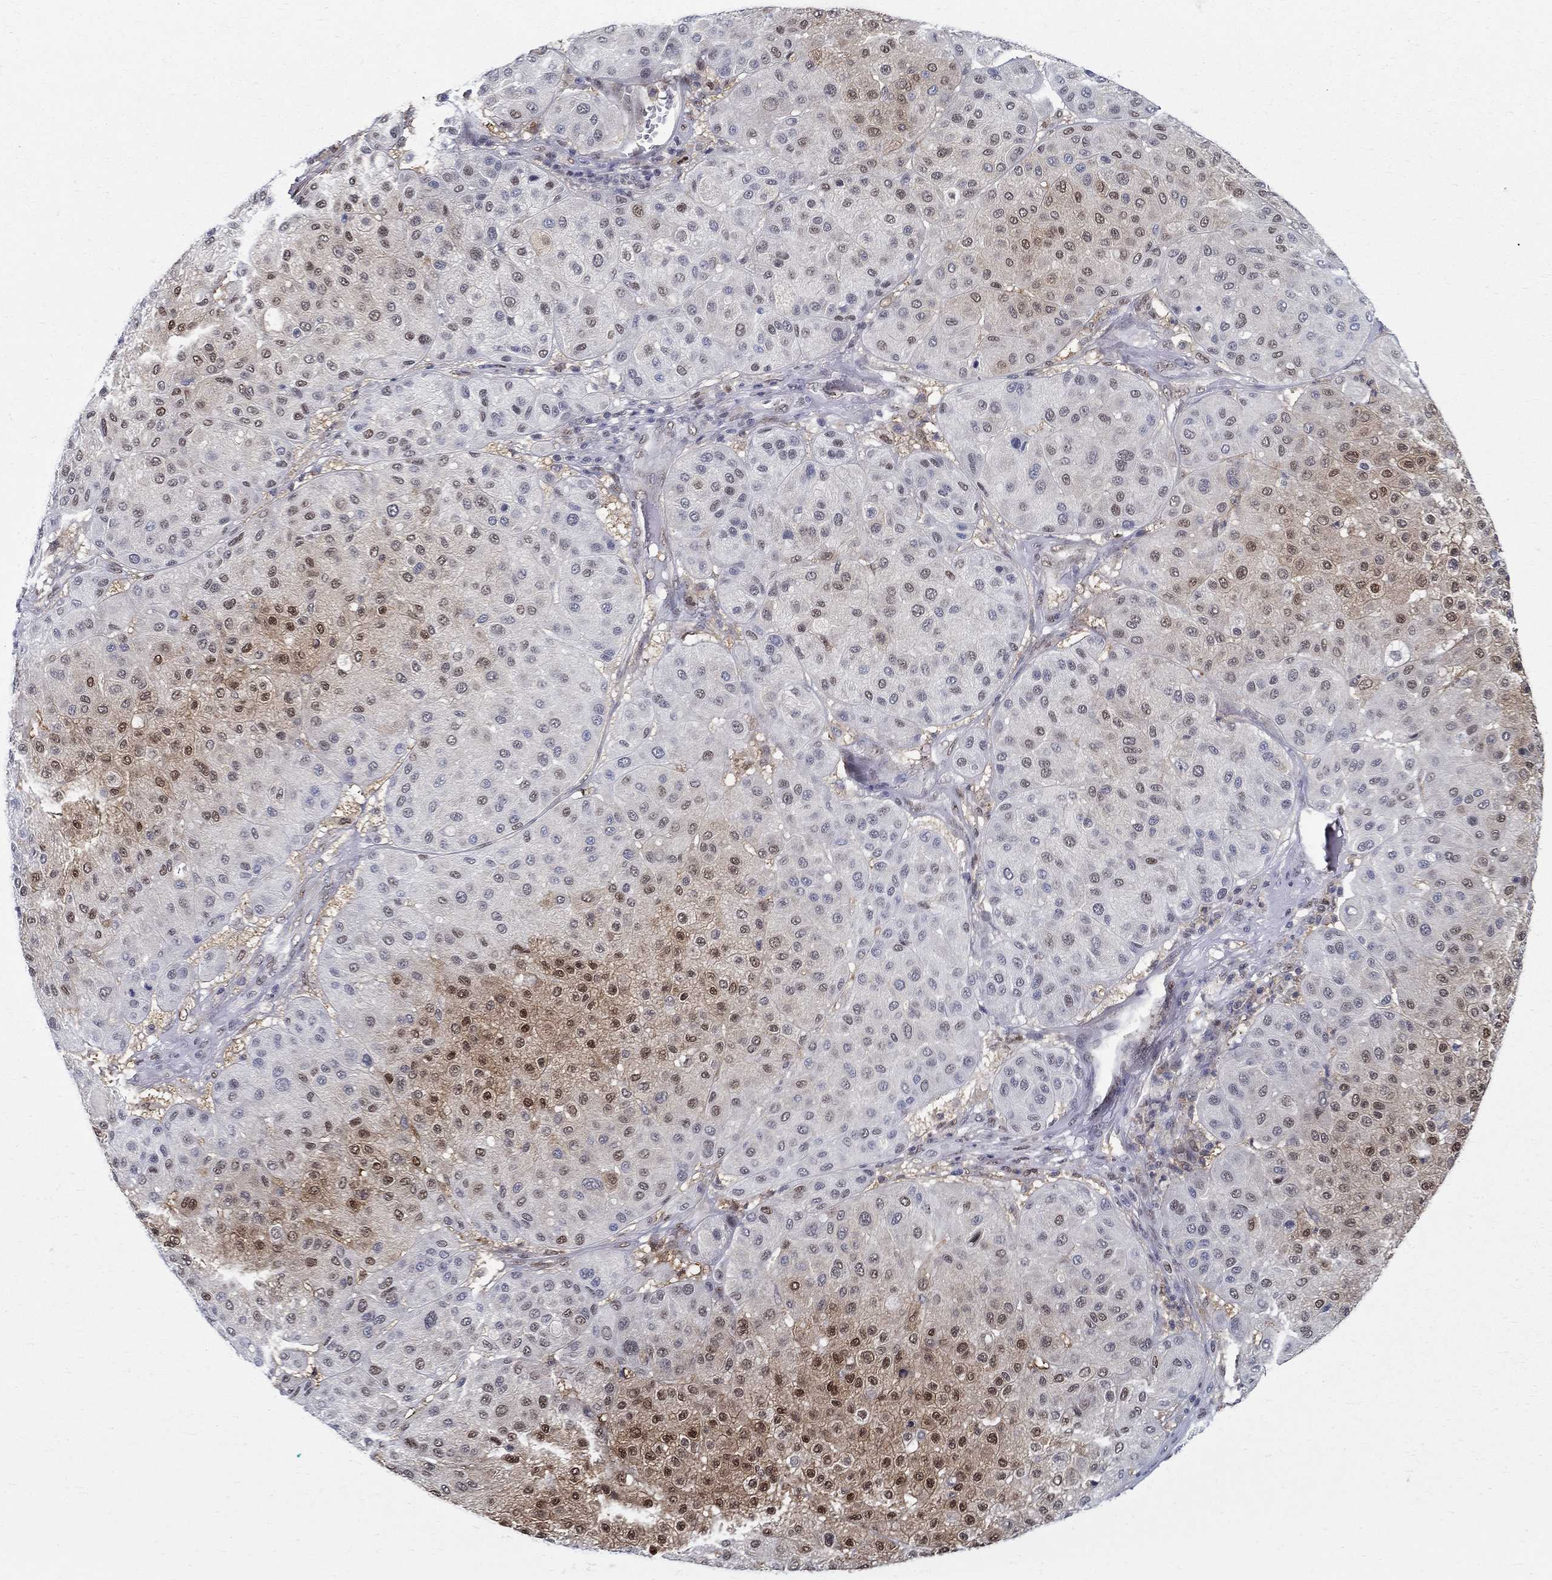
{"staining": {"intensity": "strong", "quantity": "<25%", "location": "nuclear"}, "tissue": "melanoma", "cell_type": "Tumor cells", "image_type": "cancer", "snomed": [{"axis": "morphology", "description": "Malignant melanoma, Metastatic site"}, {"axis": "topography", "description": "Smooth muscle"}], "caption": "A micrograph of malignant melanoma (metastatic site) stained for a protein exhibits strong nuclear brown staining in tumor cells. Nuclei are stained in blue.", "gene": "ZNF594", "patient": {"sex": "male", "age": 41}}